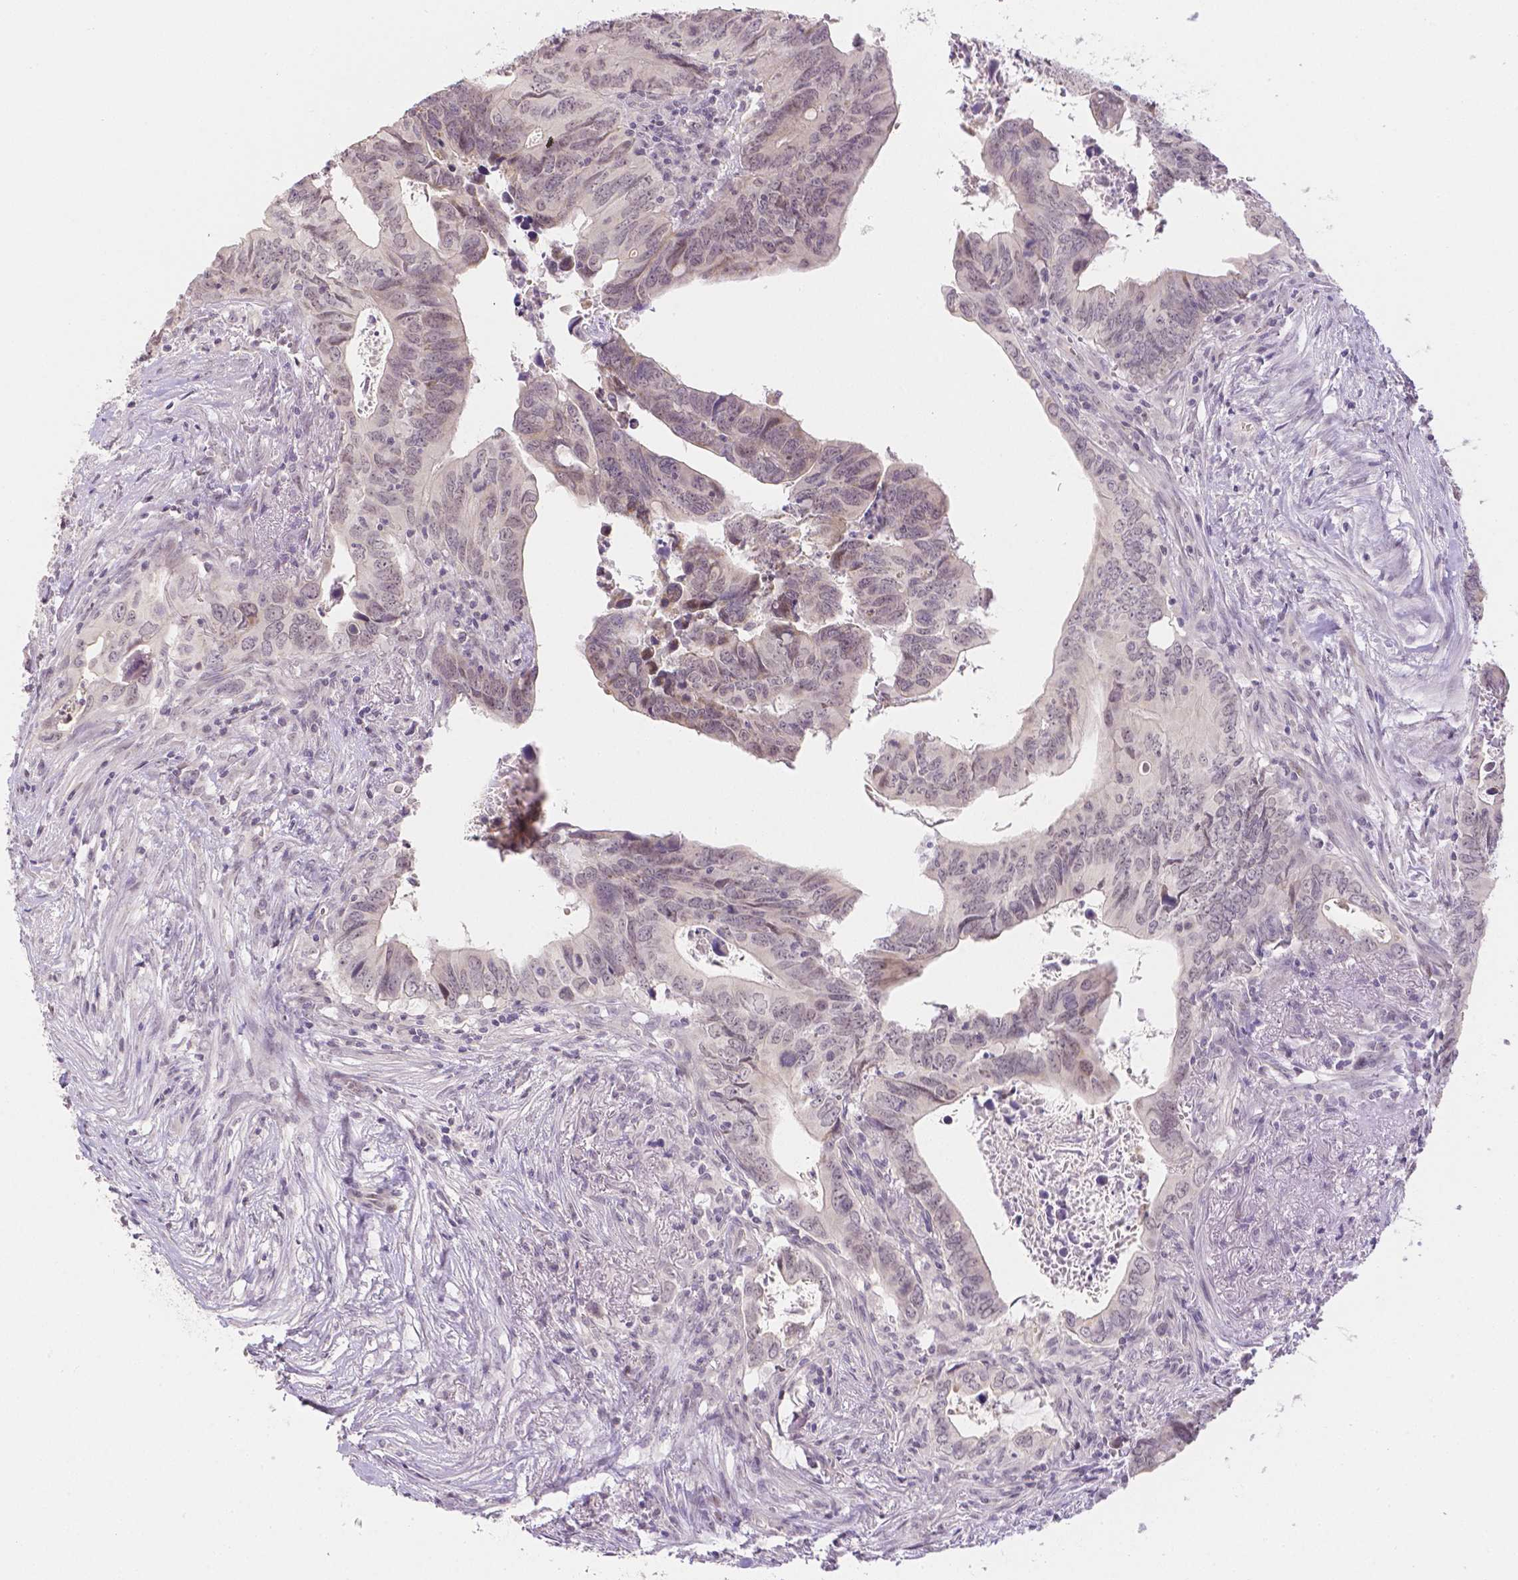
{"staining": {"intensity": "weak", "quantity": "<25%", "location": "nuclear"}, "tissue": "colorectal cancer", "cell_type": "Tumor cells", "image_type": "cancer", "snomed": [{"axis": "morphology", "description": "Adenocarcinoma, NOS"}, {"axis": "topography", "description": "Colon"}], "caption": "Colorectal adenocarcinoma was stained to show a protein in brown. There is no significant expression in tumor cells.", "gene": "ZNF280B", "patient": {"sex": "female", "age": 82}}